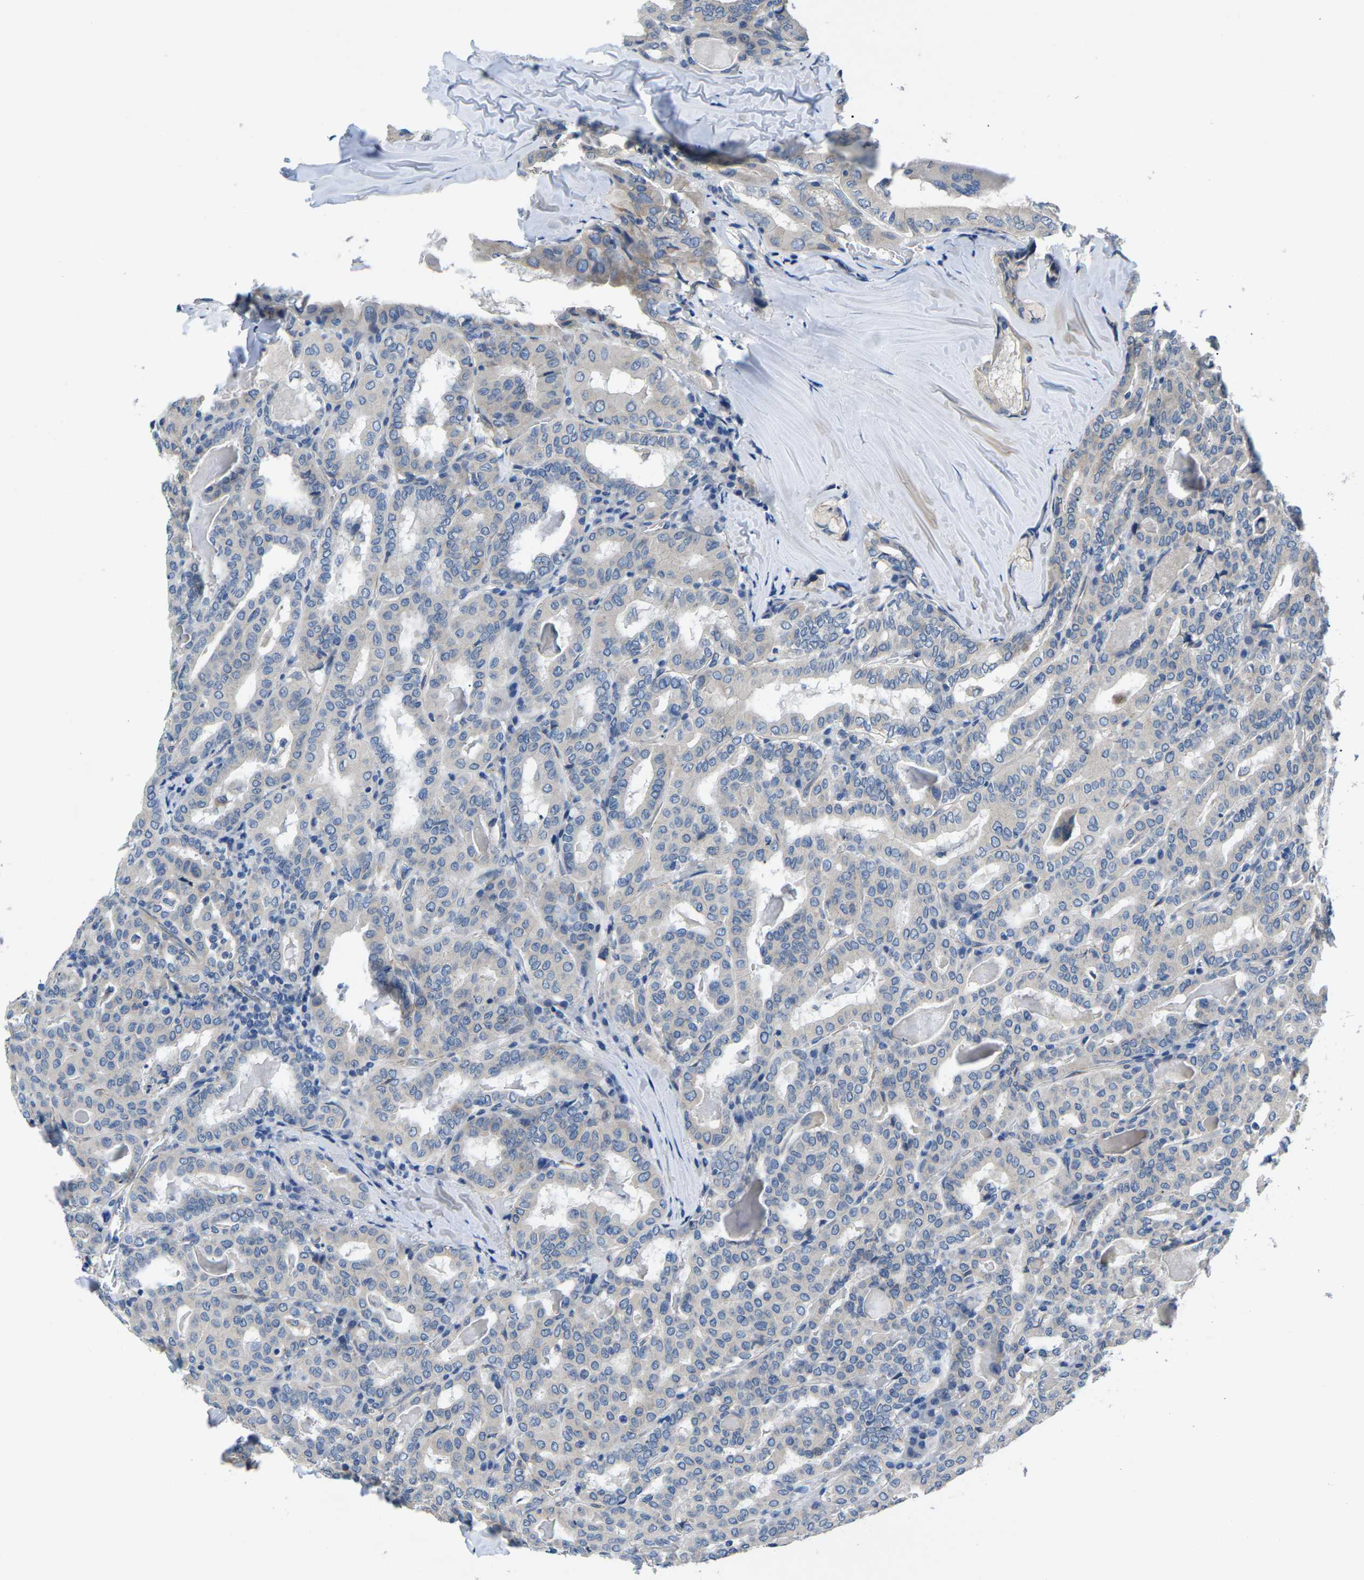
{"staining": {"intensity": "negative", "quantity": "none", "location": "none"}, "tissue": "thyroid cancer", "cell_type": "Tumor cells", "image_type": "cancer", "snomed": [{"axis": "morphology", "description": "Papillary adenocarcinoma, NOS"}, {"axis": "topography", "description": "Thyroid gland"}], "caption": "Thyroid cancer (papillary adenocarcinoma) was stained to show a protein in brown. There is no significant staining in tumor cells.", "gene": "CTNND1", "patient": {"sex": "female", "age": 42}}